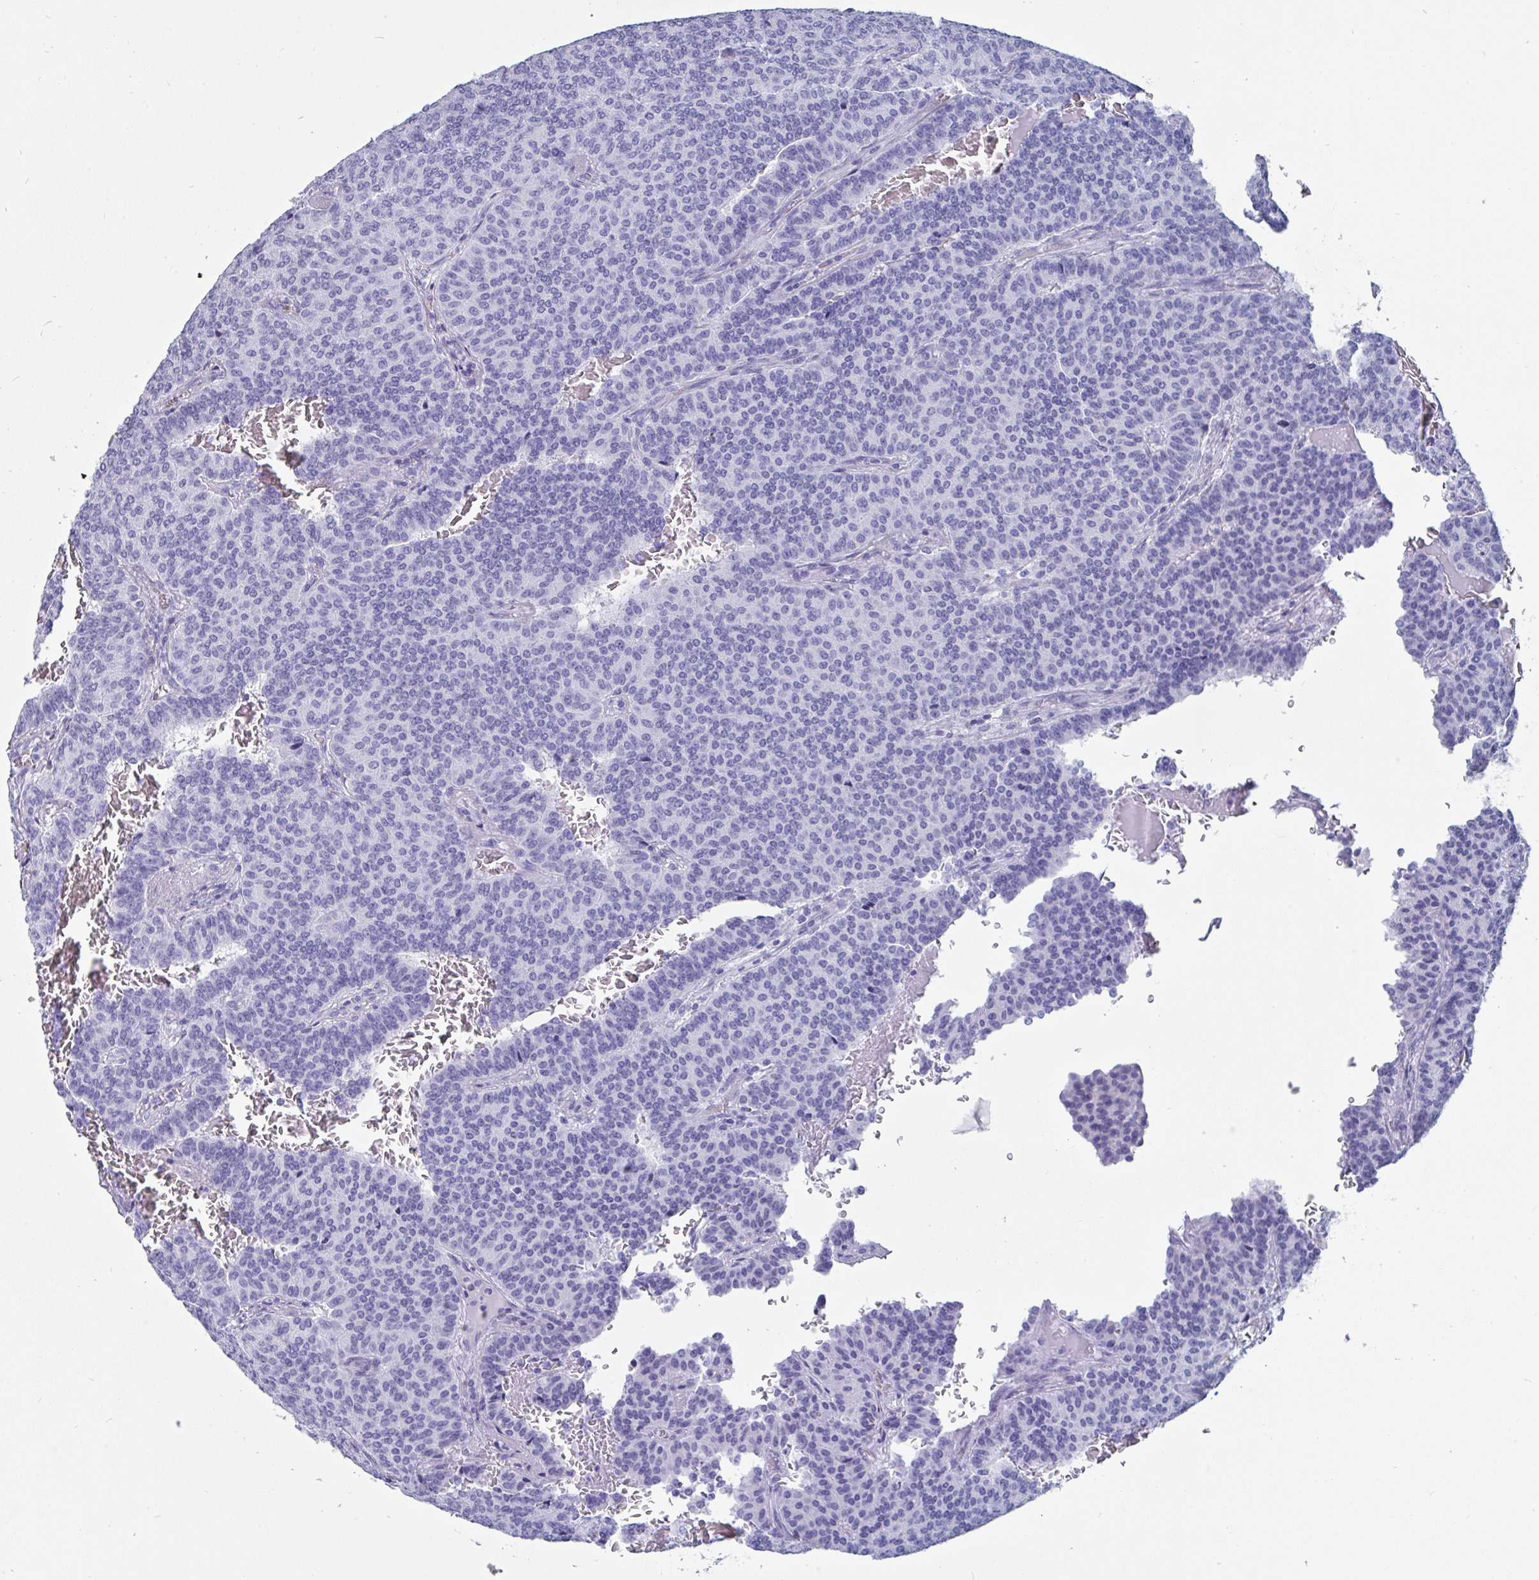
{"staining": {"intensity": "negative", "quantity": "none", "location": "none"}, "tissue": "carcinoid", "cell_type": "Tumor cells", "image_type": "cancer", "snomed": [{"axis": "morphology", "description": "Carcinoid, malignant, NOS"}, {"axis": "topography", "description": "Lung"}], "caption": "Image shows no protein positivity in tumor cells of carcinoid tissue.", "gene": "GKN2", "patient": {"sex": "male", "age": 61}}